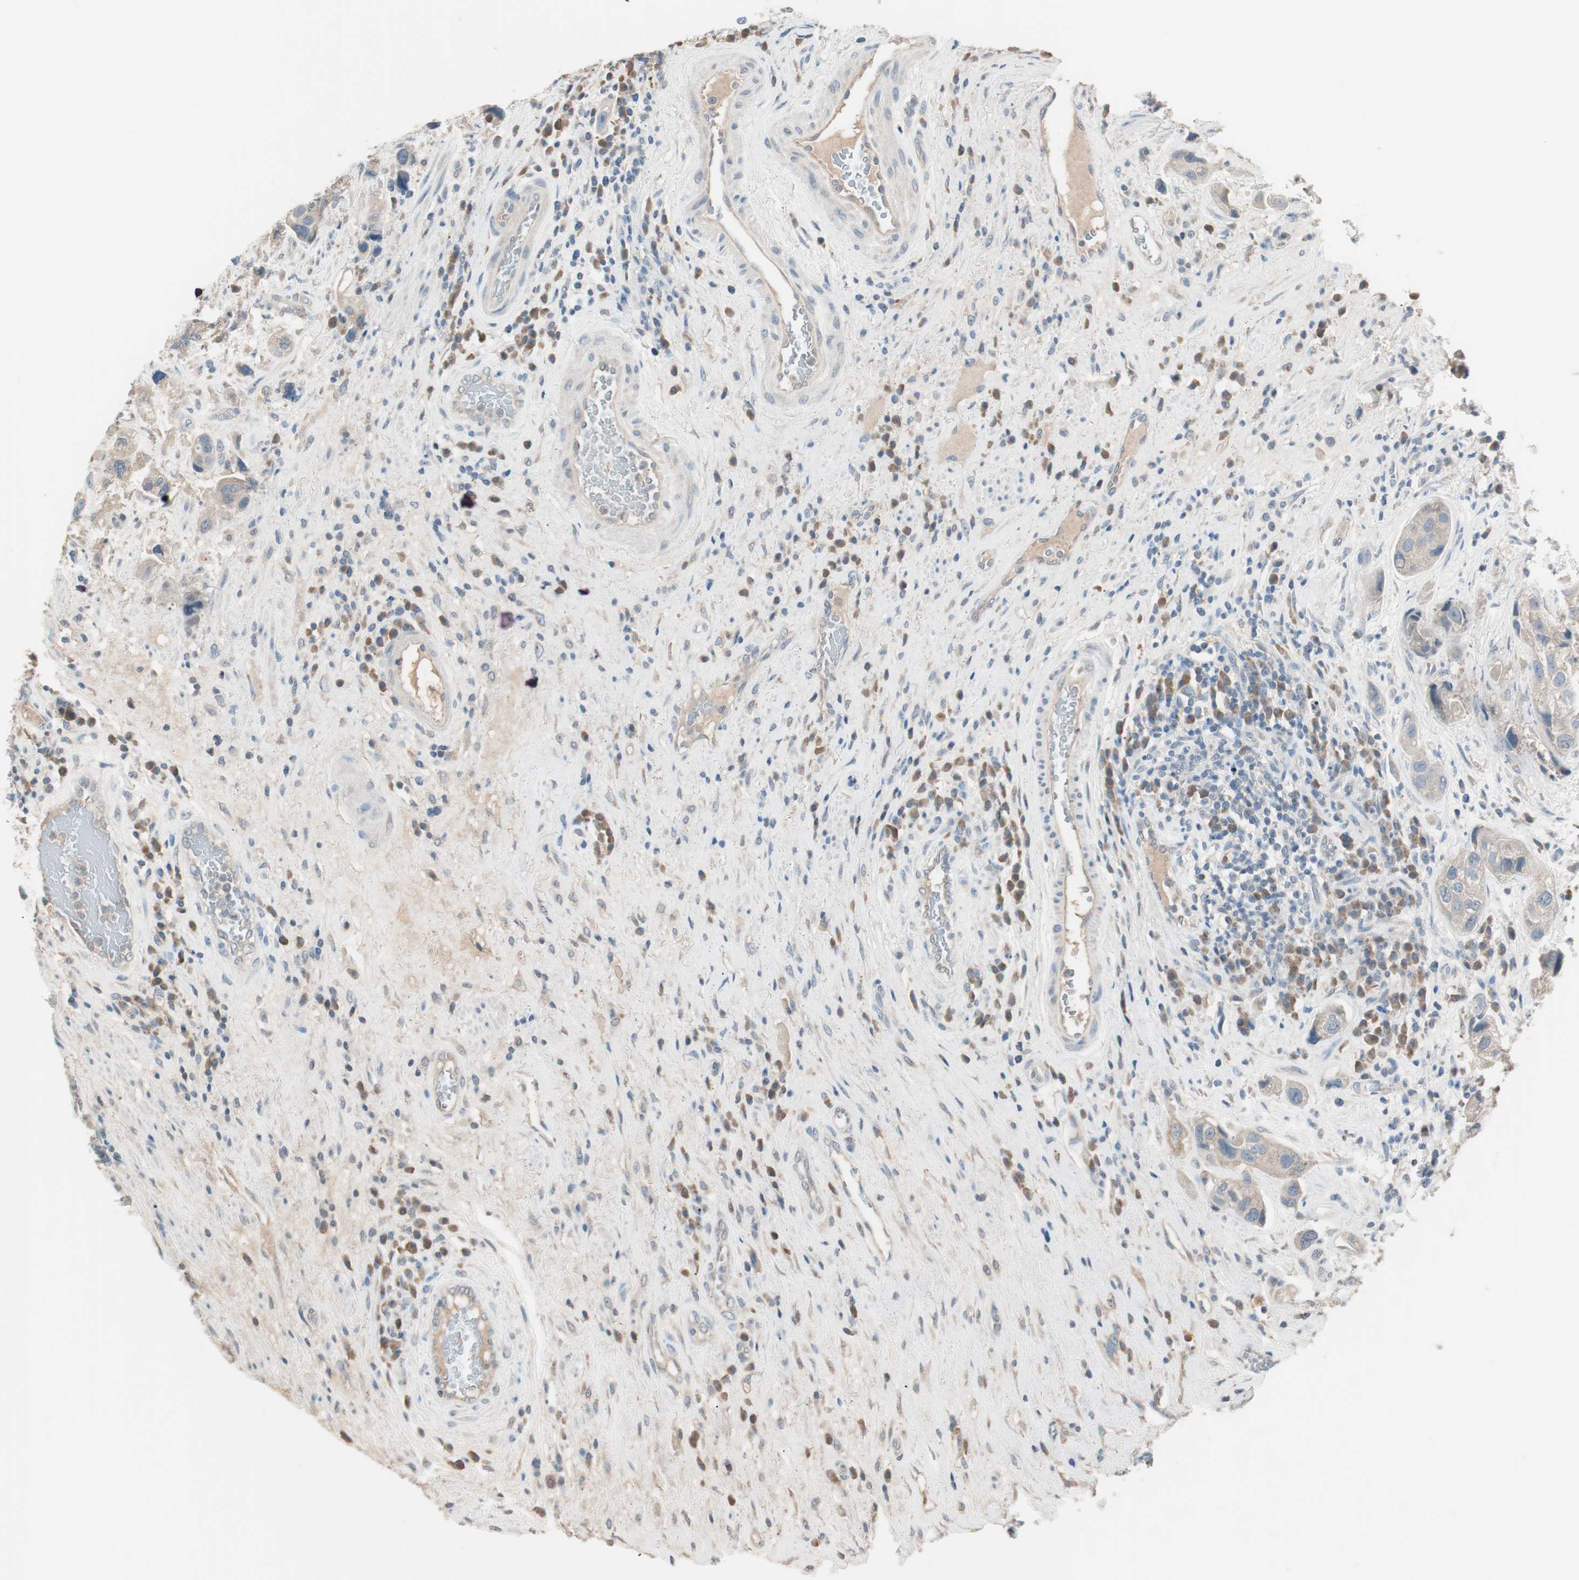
{"staining": {"intensity": "weak", "quantity": ">75%", "location": "cytoplasmic/membranous"}, "tissue": "urothelial cancer", "cell_type": "Tumor cells", "image_type": "cancer", "snomed": [{"axis": "morphology", "description": "Urothelial carcinoma, High grade"}, {"axis": "topography", "description": "Urinary bladder"}], "caption": "A low amount of weak cytoplasmic/membranous staining is present in about >75% of tumor cells in urothelial cancer tissue.", "gene": "KHK", "patient": {"sex": "female", "age": 64}}